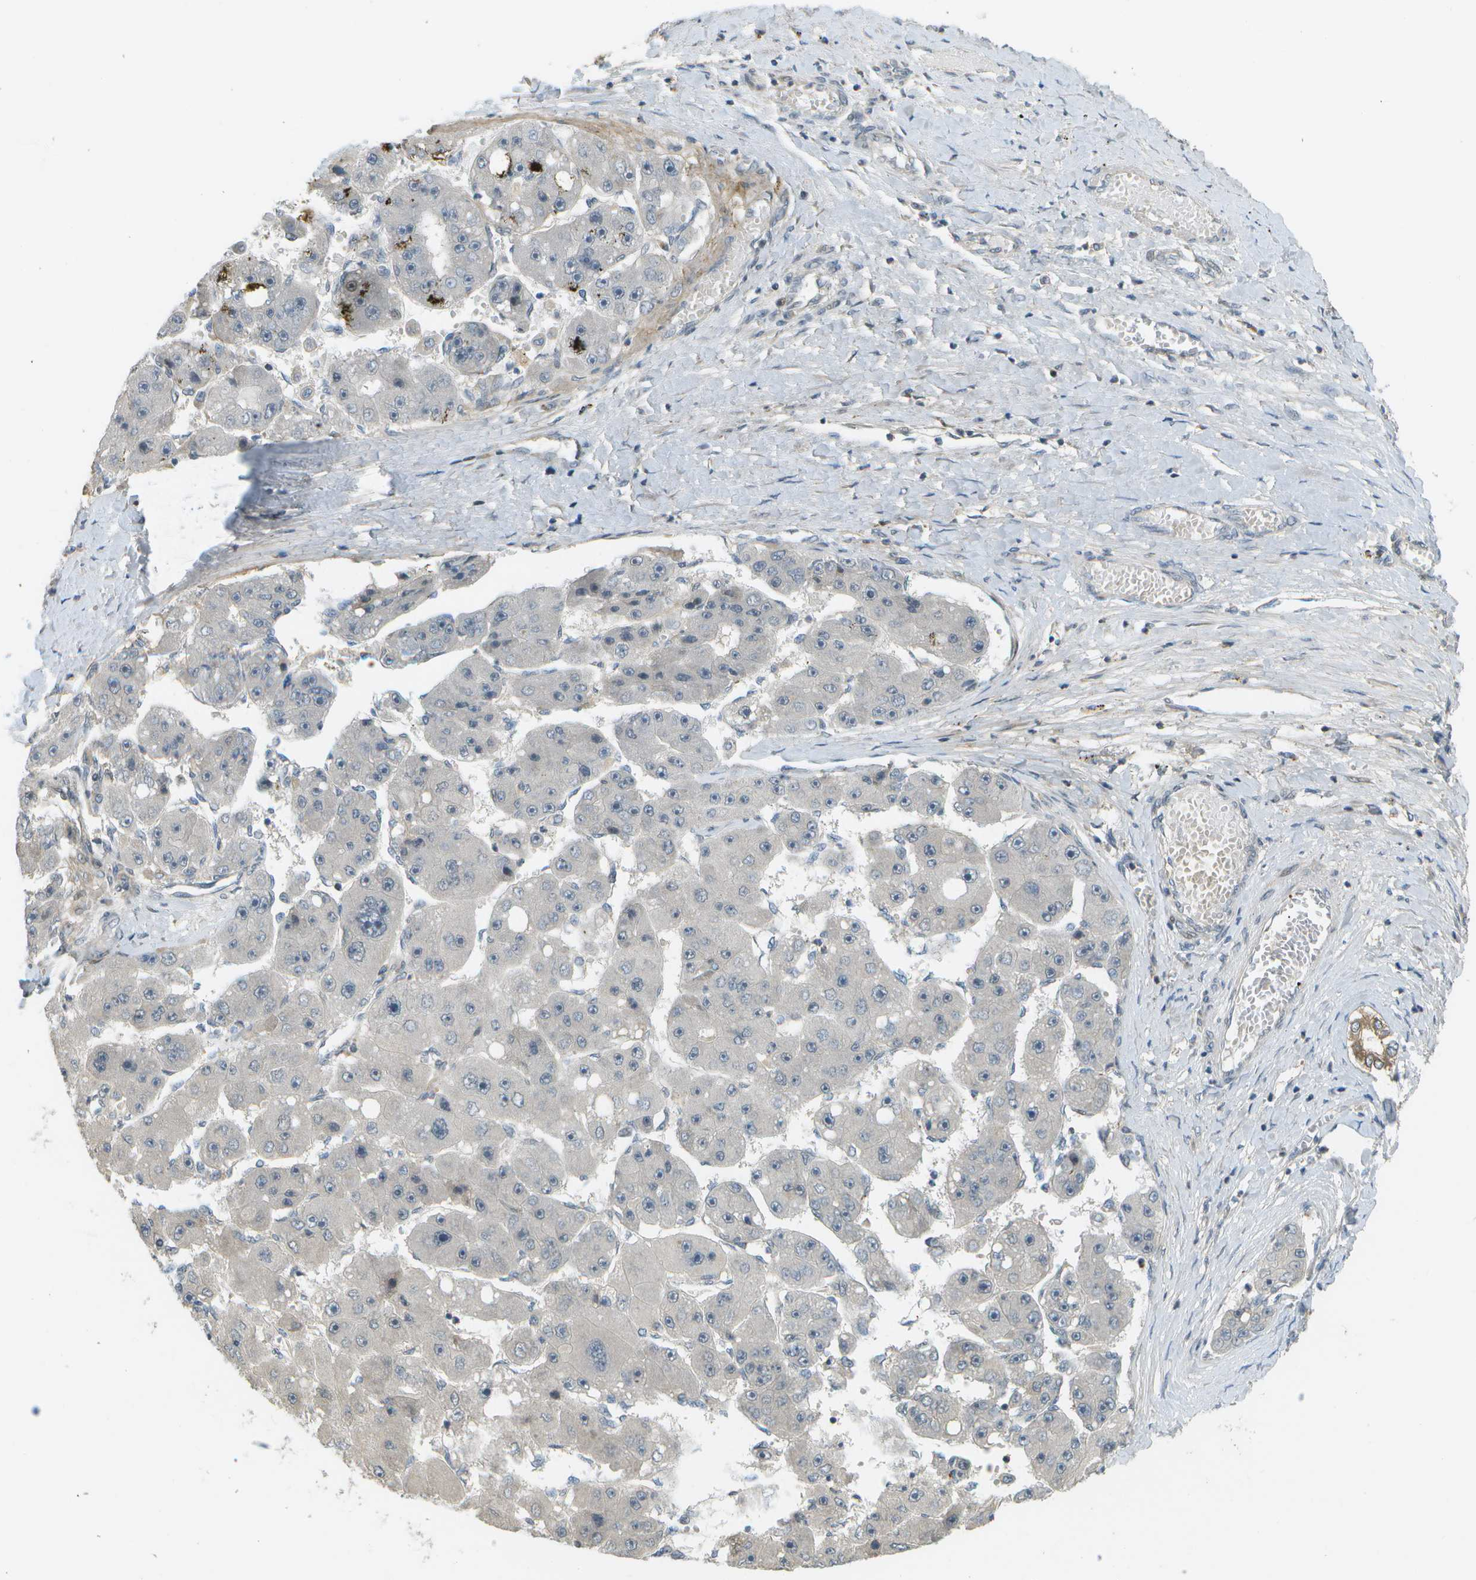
{"staining": {"intensity": "negative", "quantity": "none", "location": "none"}, "tissue": "liver cancer", "cell_type": "Tumor cells", "image_type": "cancer", "snomed": [{"axis": "morphology", "description": "Carcinoma, Hepatocellular, NOS"}, {"axis": "topography", "description": "Liver"}], "caption": "DAB immunohistochemical staining of liver cancer reveals no significant positivity in tumor cells. The staining was performed using DAB to visualize the protein expression in brown, while the nuclei were stained in blue with hematoxylin (Magnification: 20x).", "gene": "WNK2", "patient": {"sex": "female", "age": 61}}